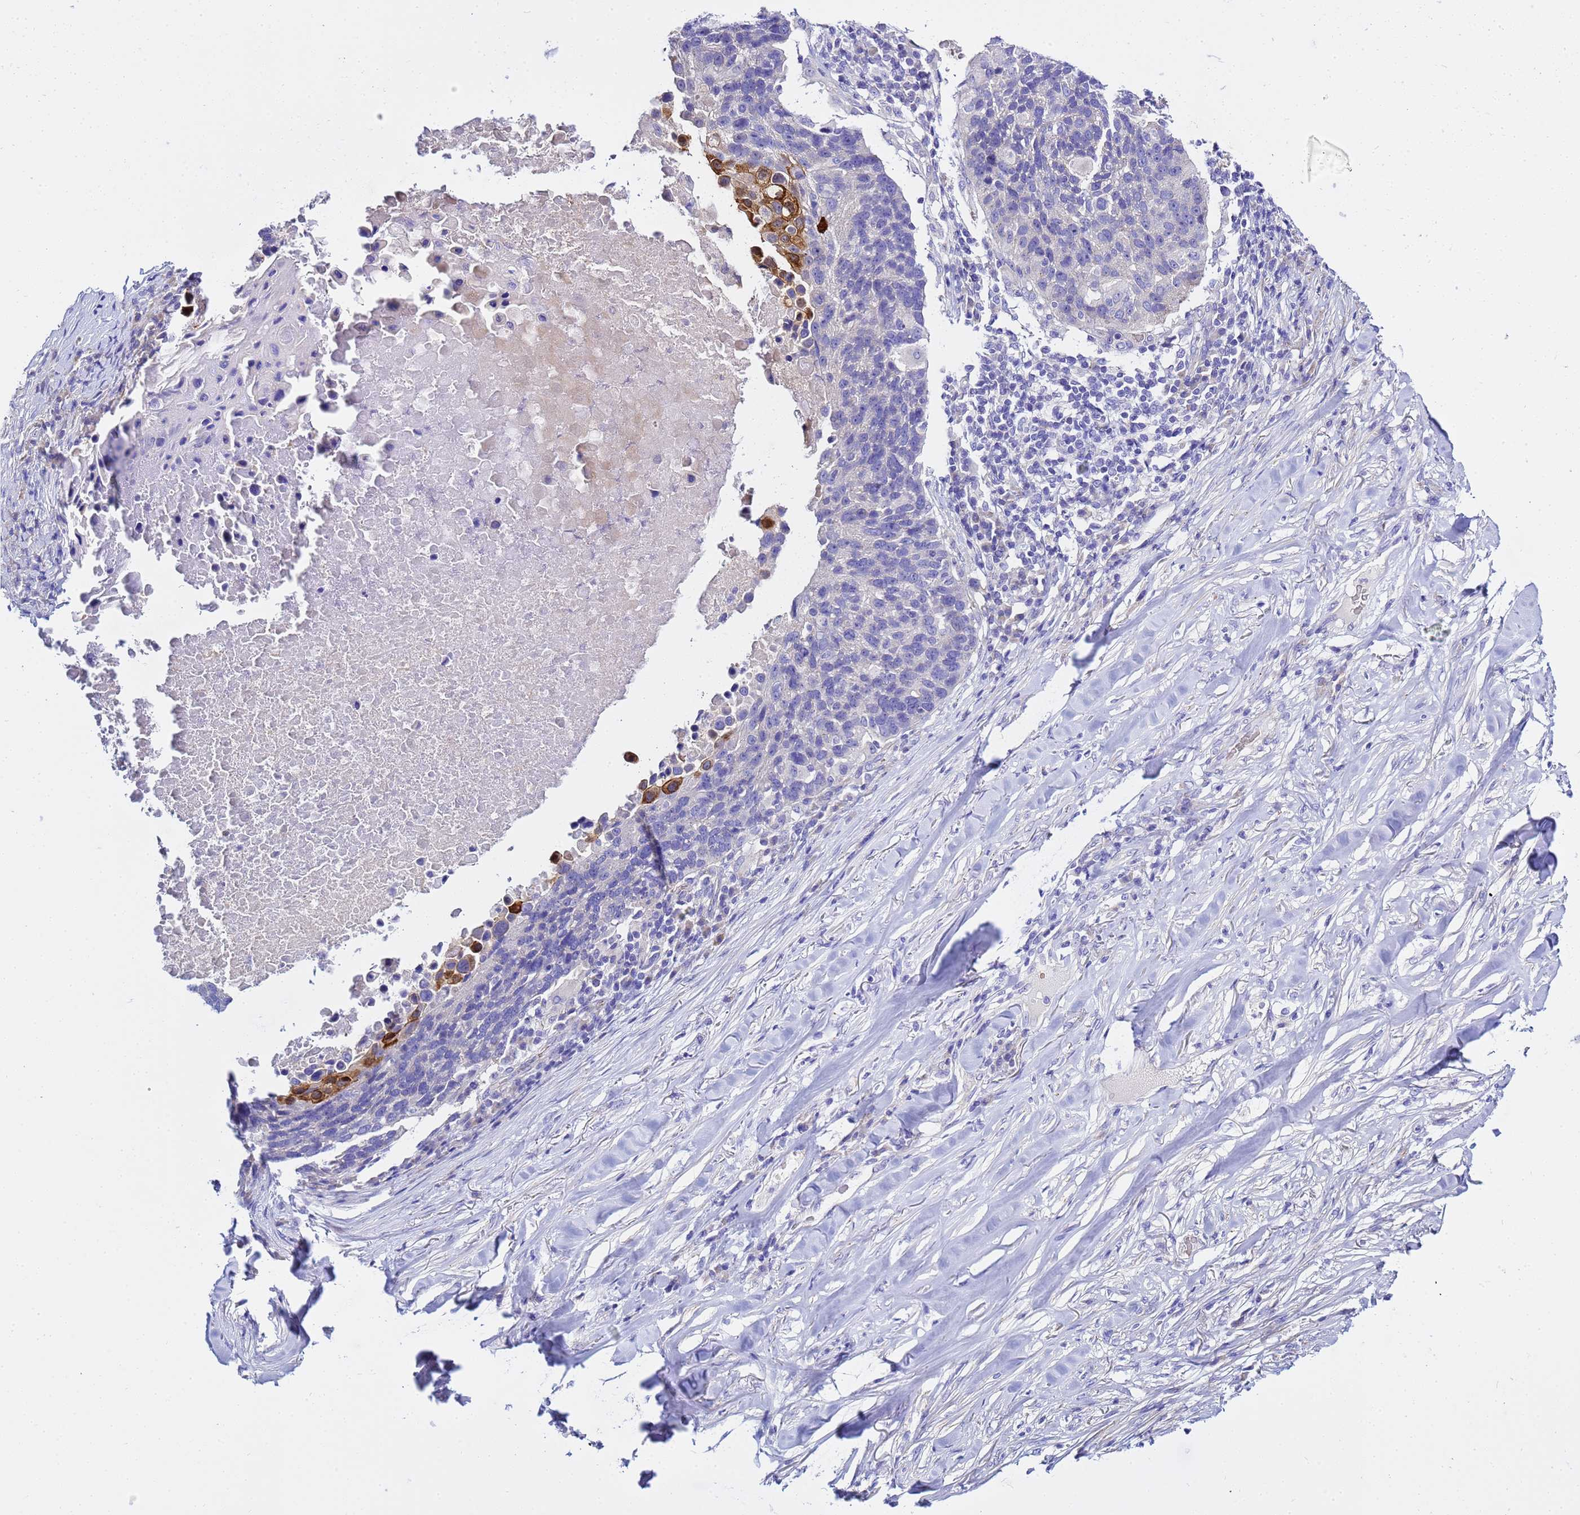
{"staining": {"intensity": "negative", "quantity": "none", "location": "none"}, "tissue": "lung cancer", "cell_type": "Tumor cells", "image_type": "cancer", "snomed": [{"axis": "morphology", "description": "Normal tissue, NOS"}, {"axis": "morphology", "description": "Squamous cell carcinoma, NOS"}, {"axis": "topography", "description": "Lymph node"}, {"axis": "topography", "description": "Lung"}], "caption": "Human lung squamous cell carcinoma stained for a protein using immunohistochemistry (IHC) exhibits no expression in tumor cells.", "gene": "USP18", "patient": {"sex": "male", "age": 66}}